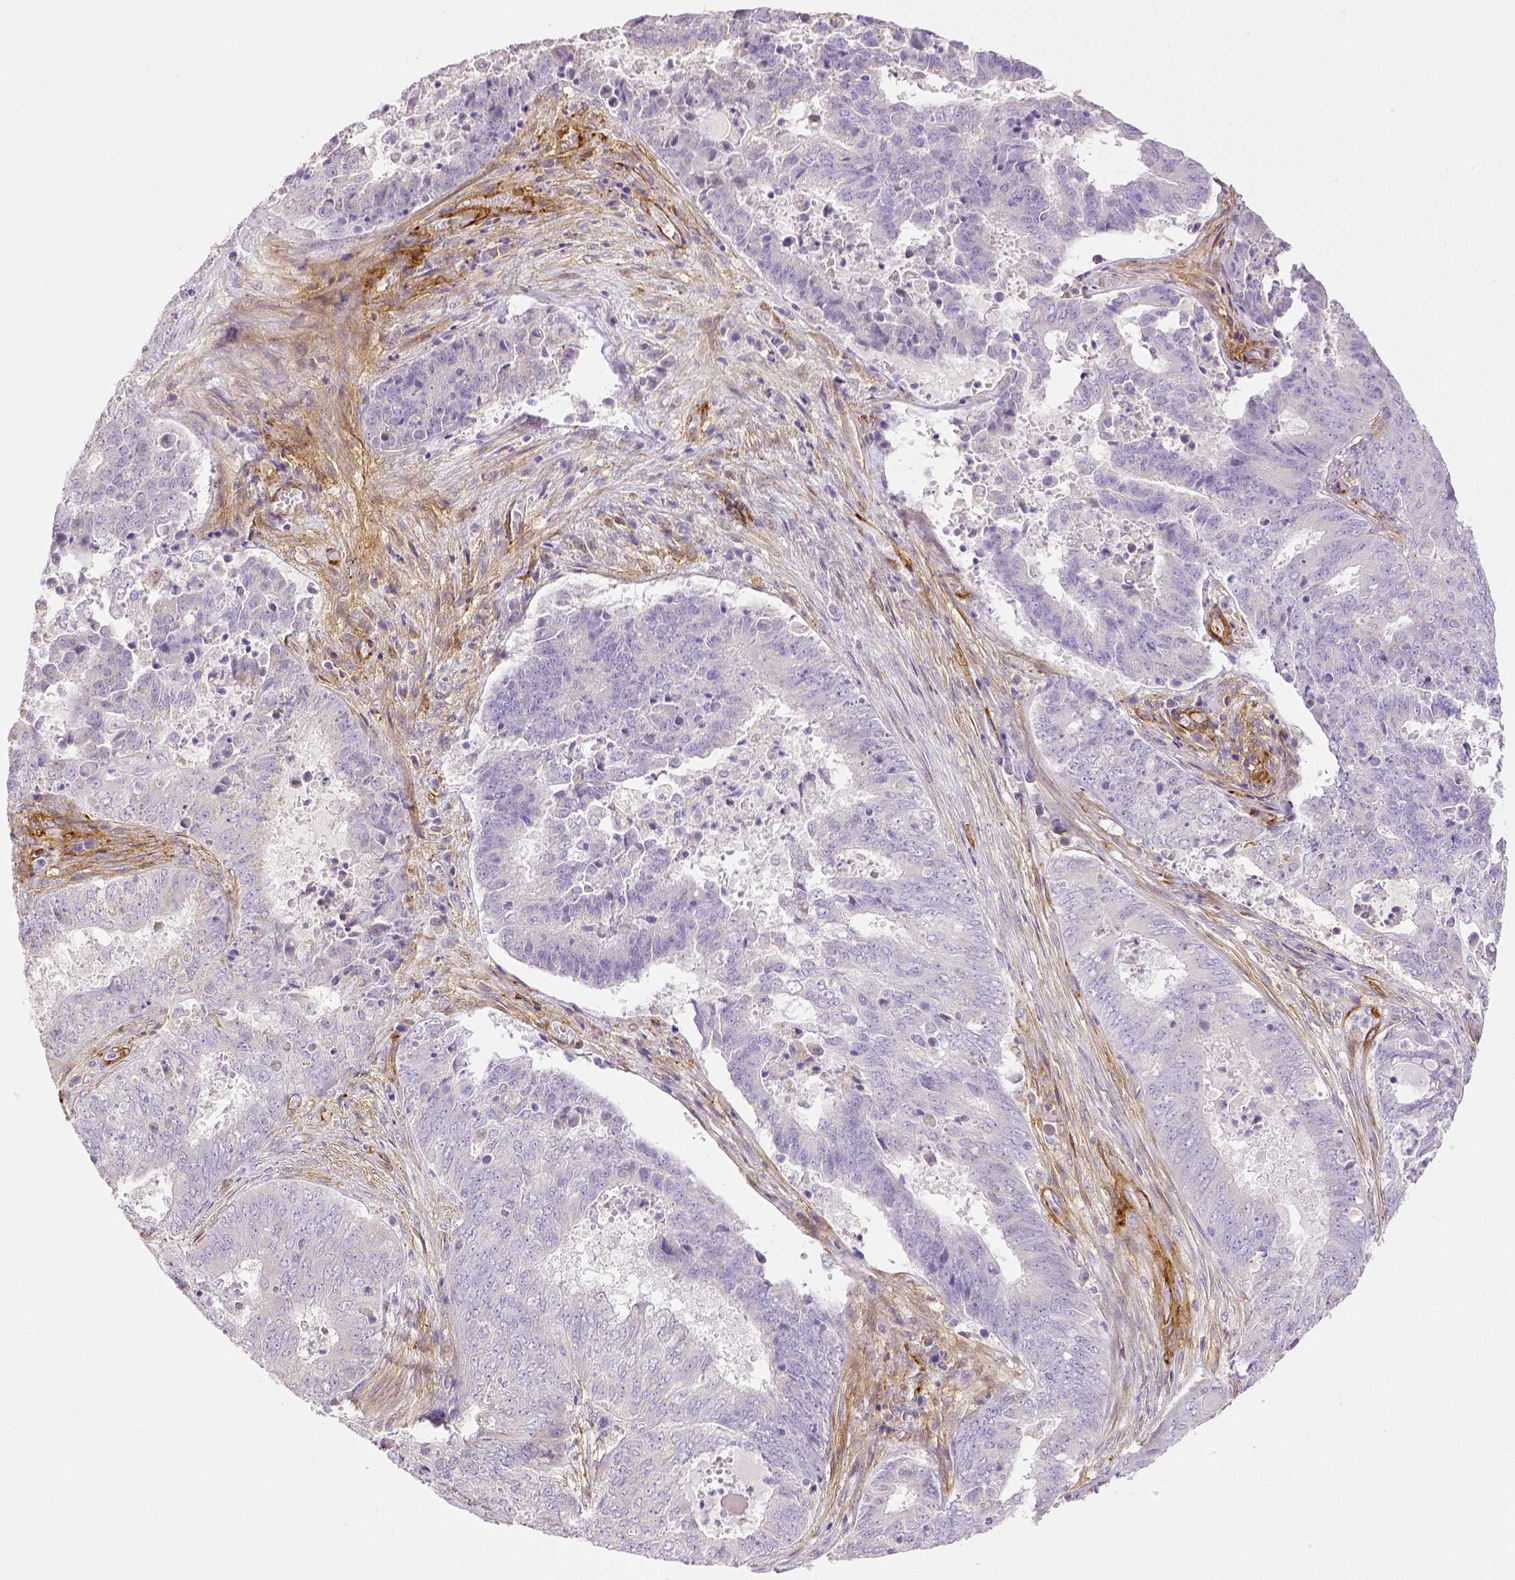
{"staining": {"intensity": "negative", "quantity": "none", "location": "none"}, "tissue": "endometrial cancer", "cell_type": "Tumor cells", "image_type": "cancer", "snomed": [{"axis": "morphology", "description": "Adenocarcinoma, NOS"}, {"axis": "topography", "description": "Endometrium"}], "caption": "IHC of human endometrial cancer exhibits no positivity in tumor cells. Brightfield microscopy of IHC stained with DAB (3,3'-diaminobenzidine) (brown) and hematoxylin (blue), captured at high magnification.", "gene": "THY1", "patient": {"sex": "female", "age": 62}}